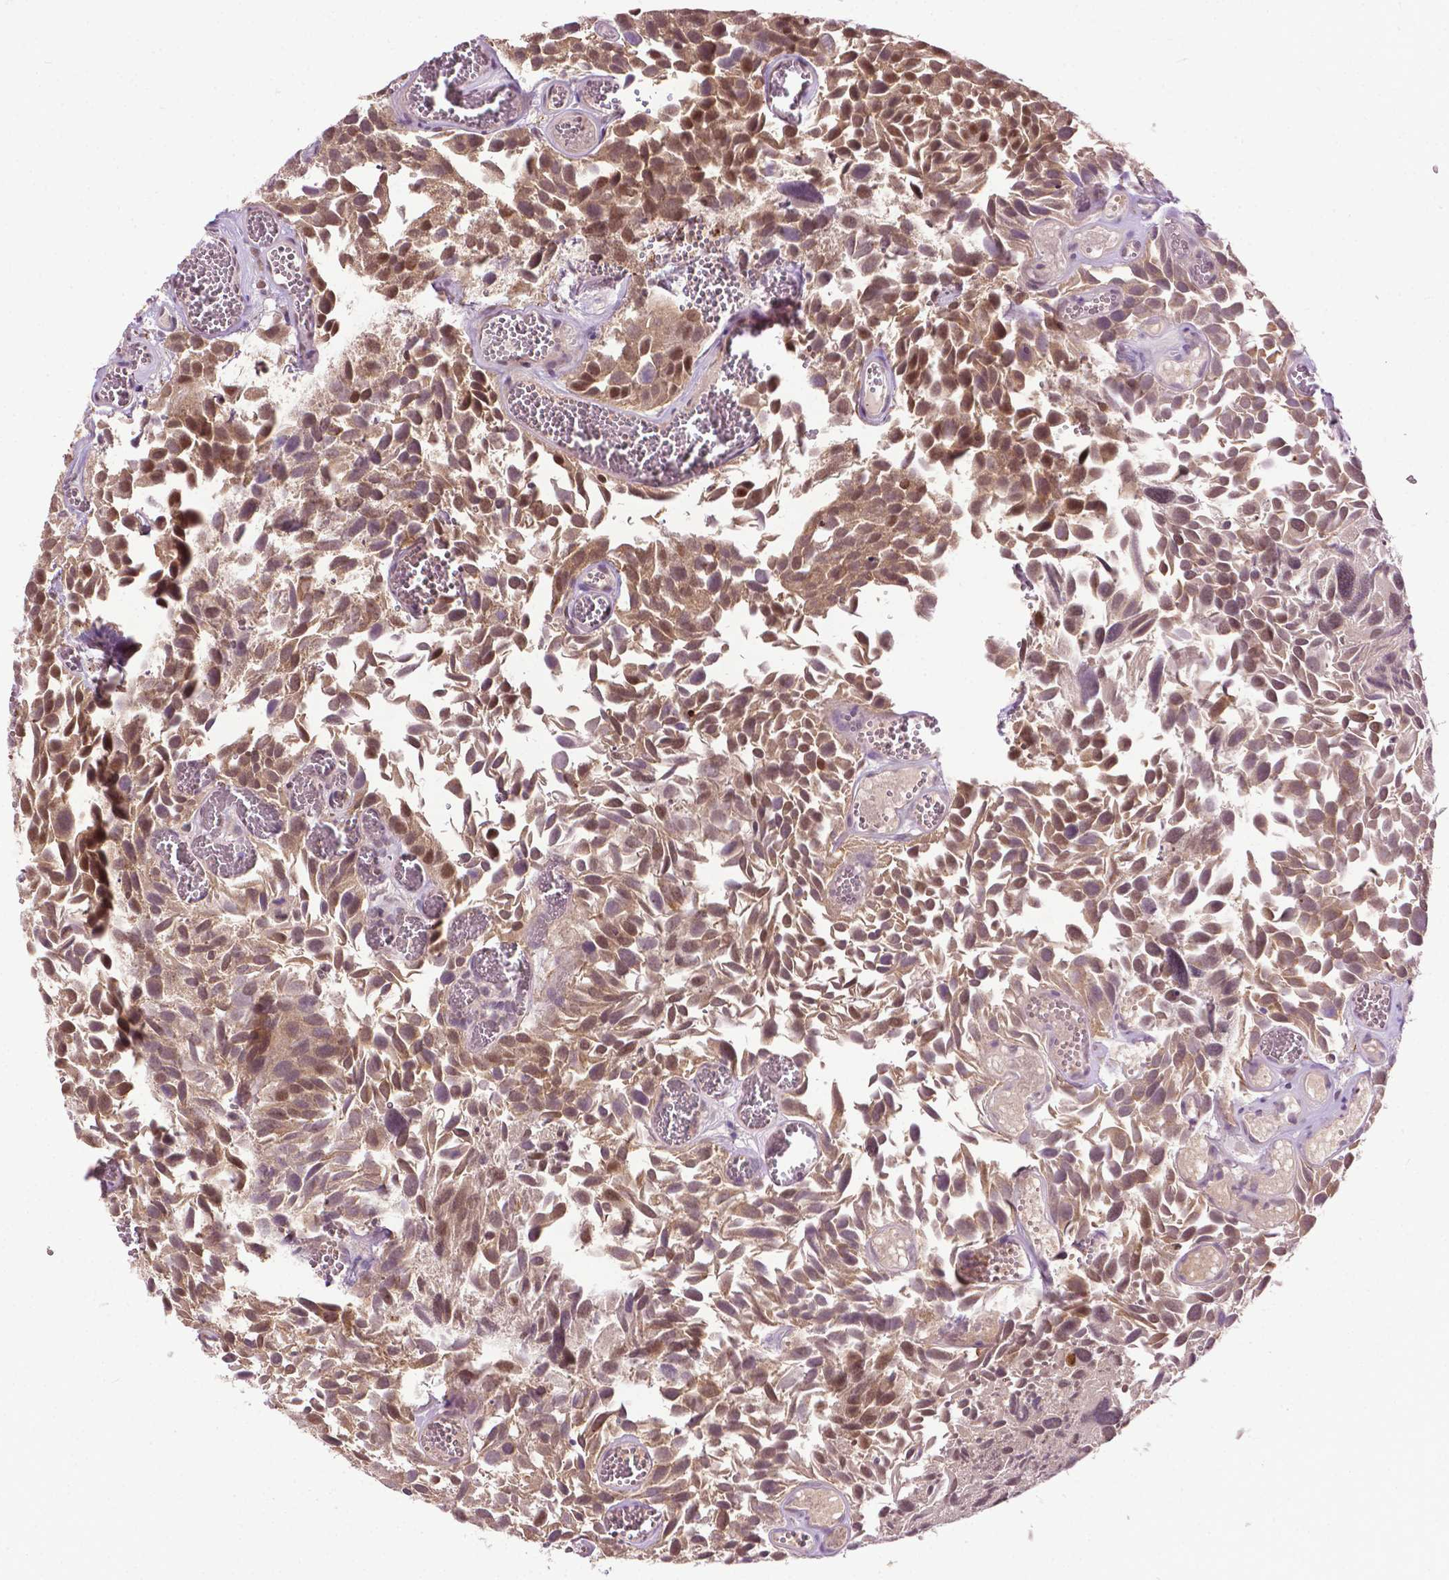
{"staining": {"intensity": "moderate", "quantity": ">75%", "location": "nuclear"}, "tissue": "urothelial cancer", "cell_type": "Tumor cells", "image_type": "cancer", "snomed": [{"axis": "morphology", "description": "Urothelial carcinoma, Low grade"}, {"axis": "topography", "description": "Urinary bladder"}], "caption": "Urothelial cancer stained for a protein displays moderate nuclear positivity in tumor cells.", "gene": "UBQLN4", "patient": {"sex": "female", "age": 69}}